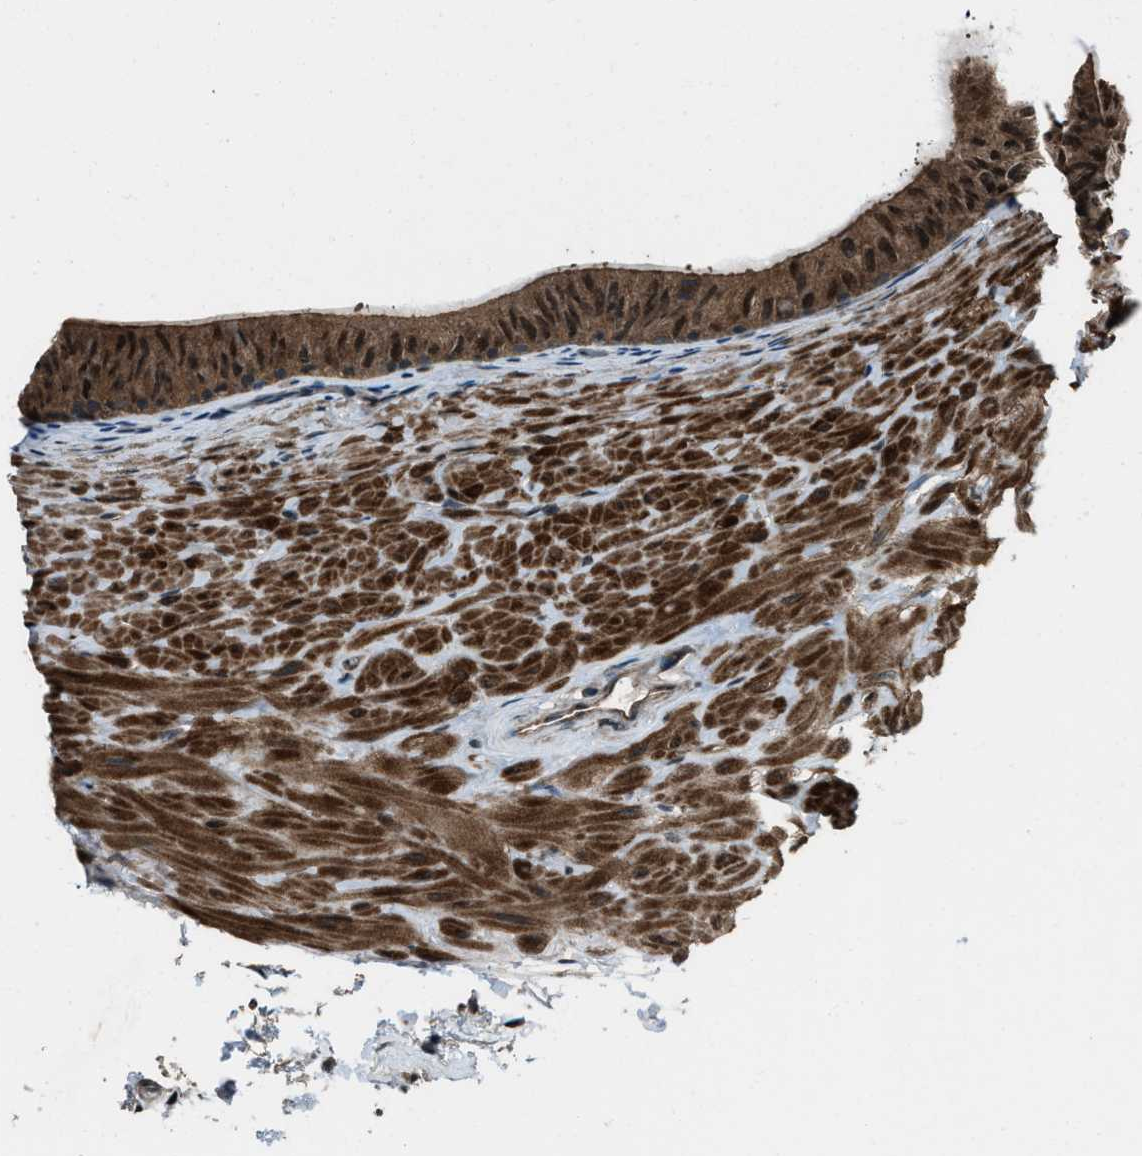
{"staining": {"intensity": "moderate", "quantity": ">75%", "location": "cytoplasmic/membranous,nuclear"}, "tissue": "epididymis", "cell_type": "Glandular cells", "image_type": "normal", "snomed": [{"axis": "morphology", "description": "Normal tissue, NOS"}, {"axis": "topography", "description": "Epididymis"}], "caption": "Brown immunohistochemical staining in normal human epididymis demonstrates moderate cytoplasmic/membranous,nuclear expression in about >75% of glandular cells.", "gene": "SVIL", "patient": {"sex": "male", "age": 34}}